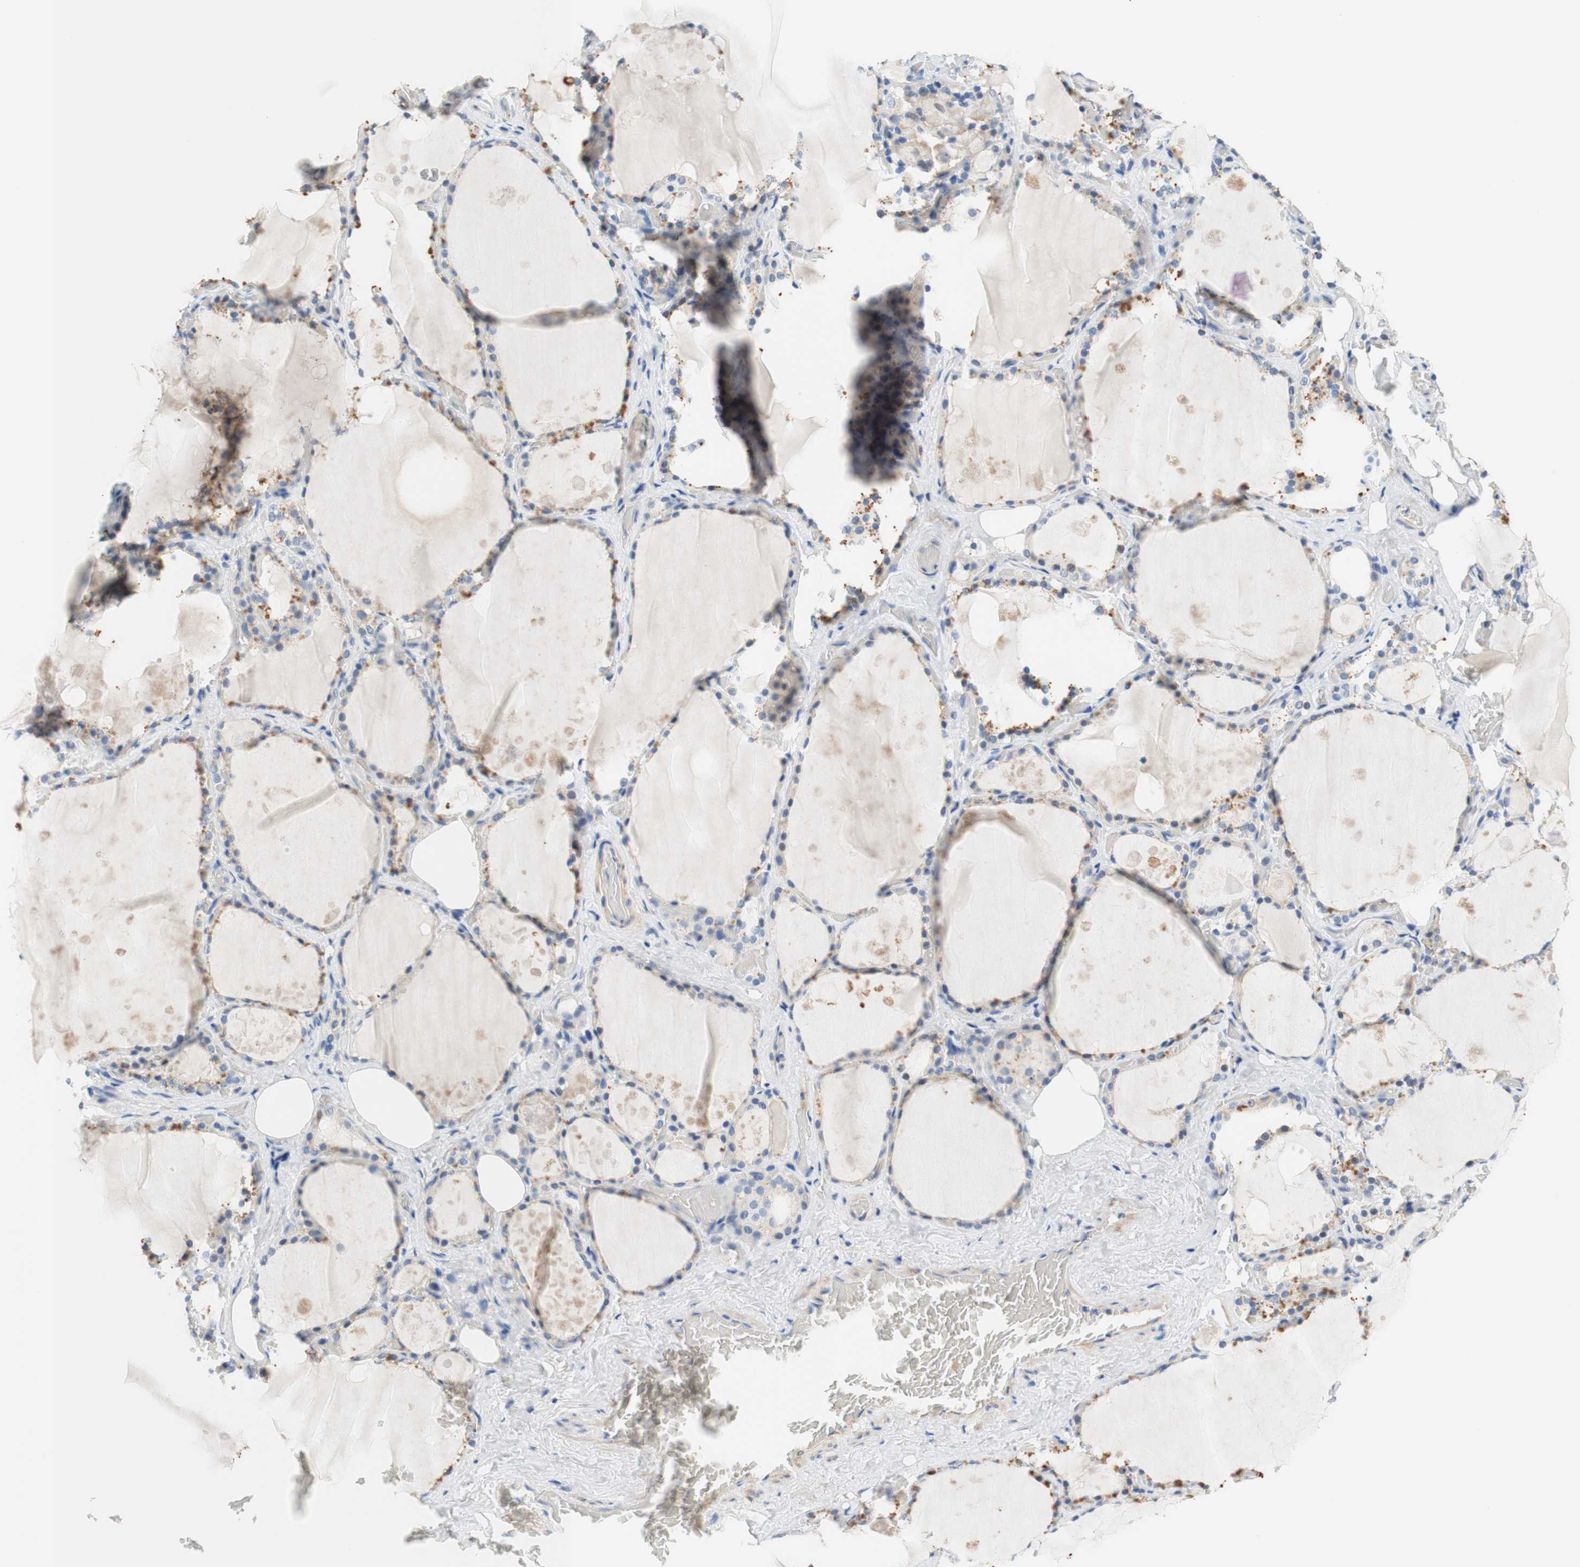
{"staining": {"intensity": "moderate", "quantity": "25%-75%", "location": "cytoplasmic/membranous"}, "tissue": "thyroid gland", "cell_type": "Glandular cells", "image_type": "normal", "snomed": [{"axis": "morphology", "description": "Normal tissue, NOS"}, {"axis": "topography", "description": "Thyroid gland"}], "caption": "Glandular cells reveal medium levels of moderate cytoplasmic/membranous positivity in about 25%-75% of cells in normal human thyroid gland.", "gene": "ENTREP2", "patient": {"sex": "male", "age": 61}}